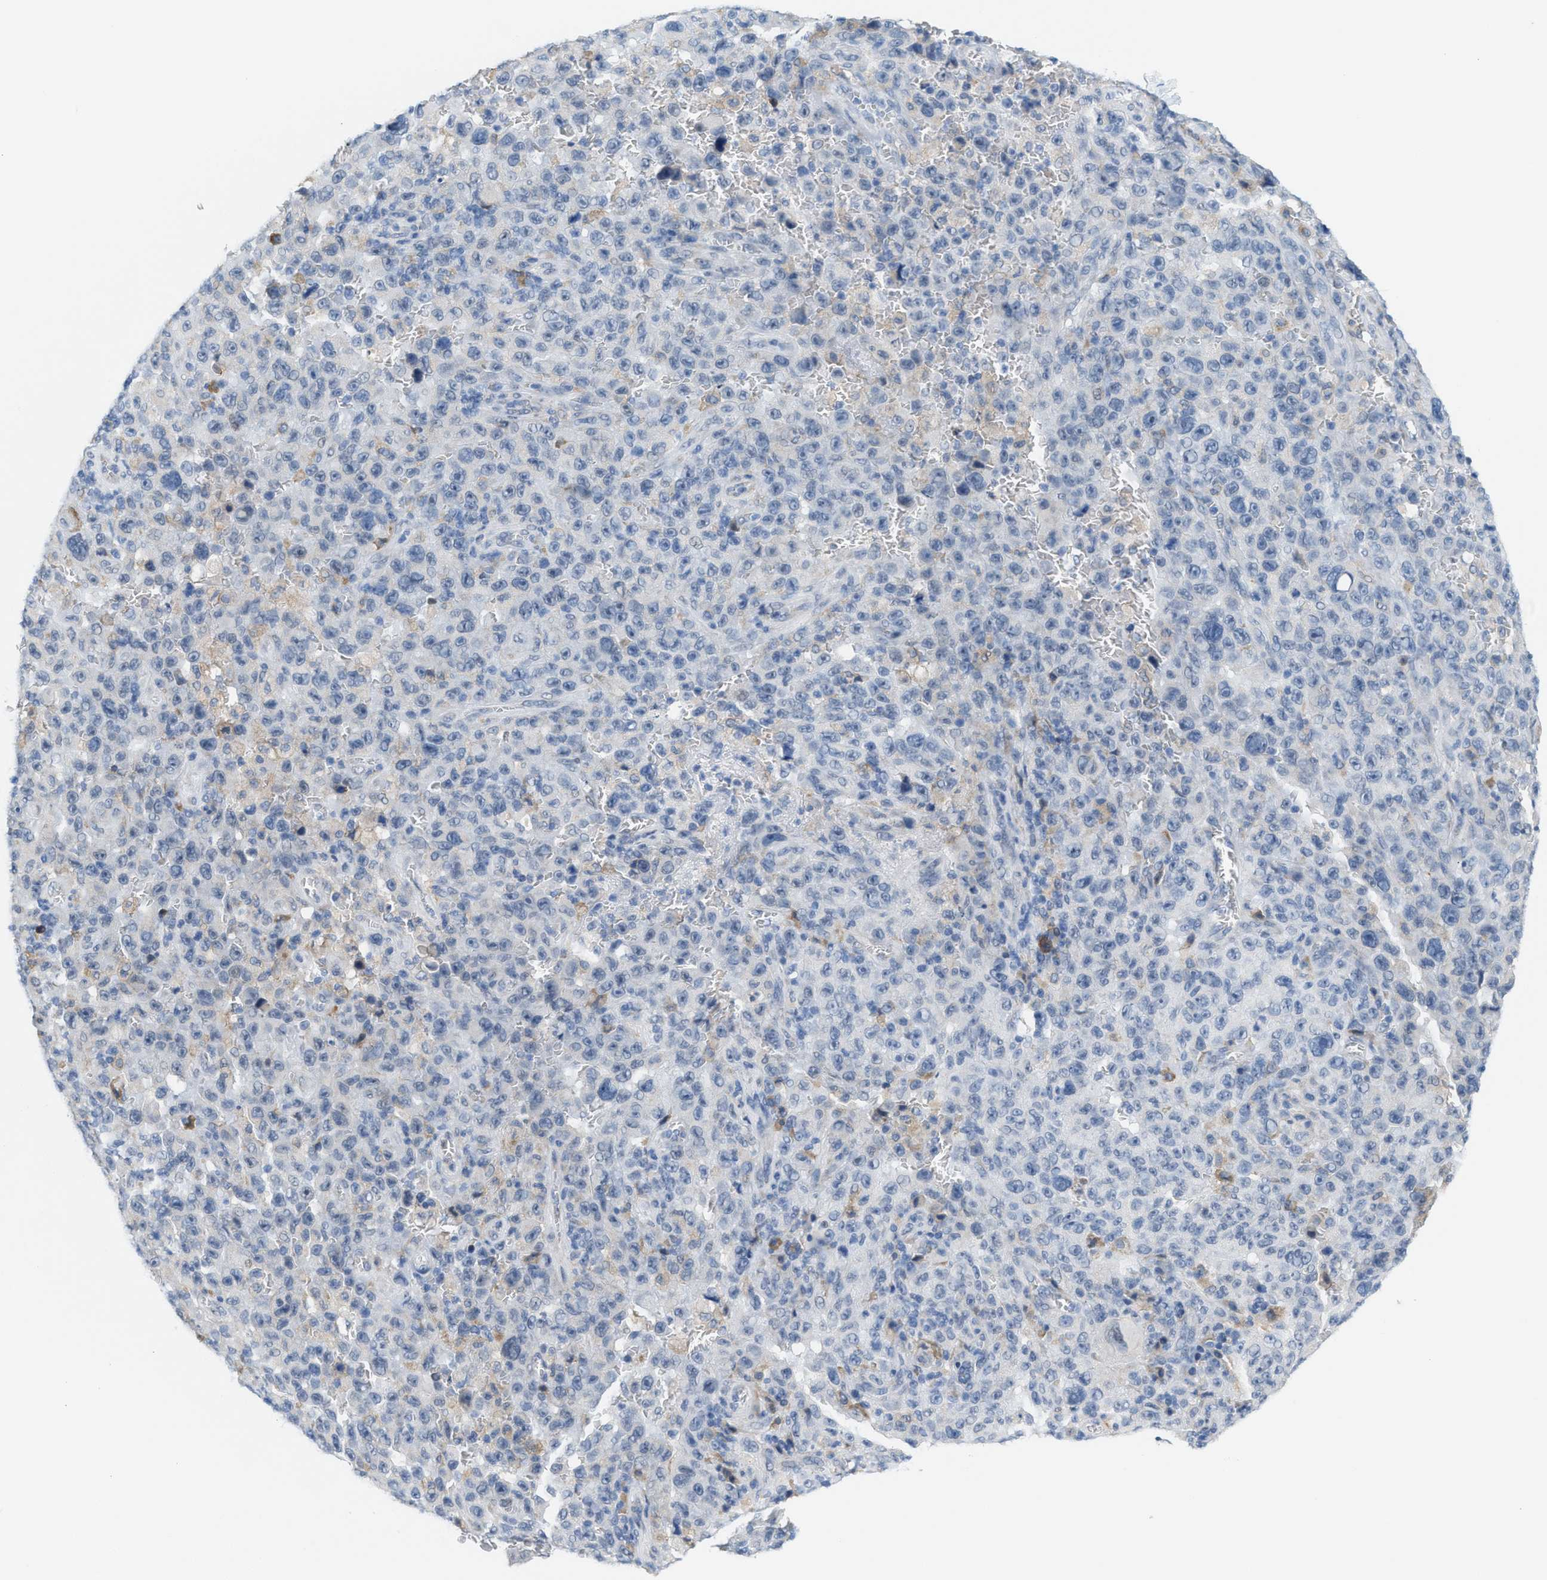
{"staining": {"intensity": "negative", "quantity": "none", "location": "none"}, "tissue": "melanoma", "cell_type": "Tumor cells", "image_type": "cancer", "snomed": [{"axis": "morphology", "description": "Malignant melanoma, NOS"}, {"axis": "topography", "description": "Skin"}], "caption": "DAB (3,3'-diaminobenzidine) immunohistochemical staining of malignant melanoma shows no significant expression in tumor cells. (DAB IHC, high magnification).", "gene": "KIFC3", "patient": {"sex": "female", "age": 82}}